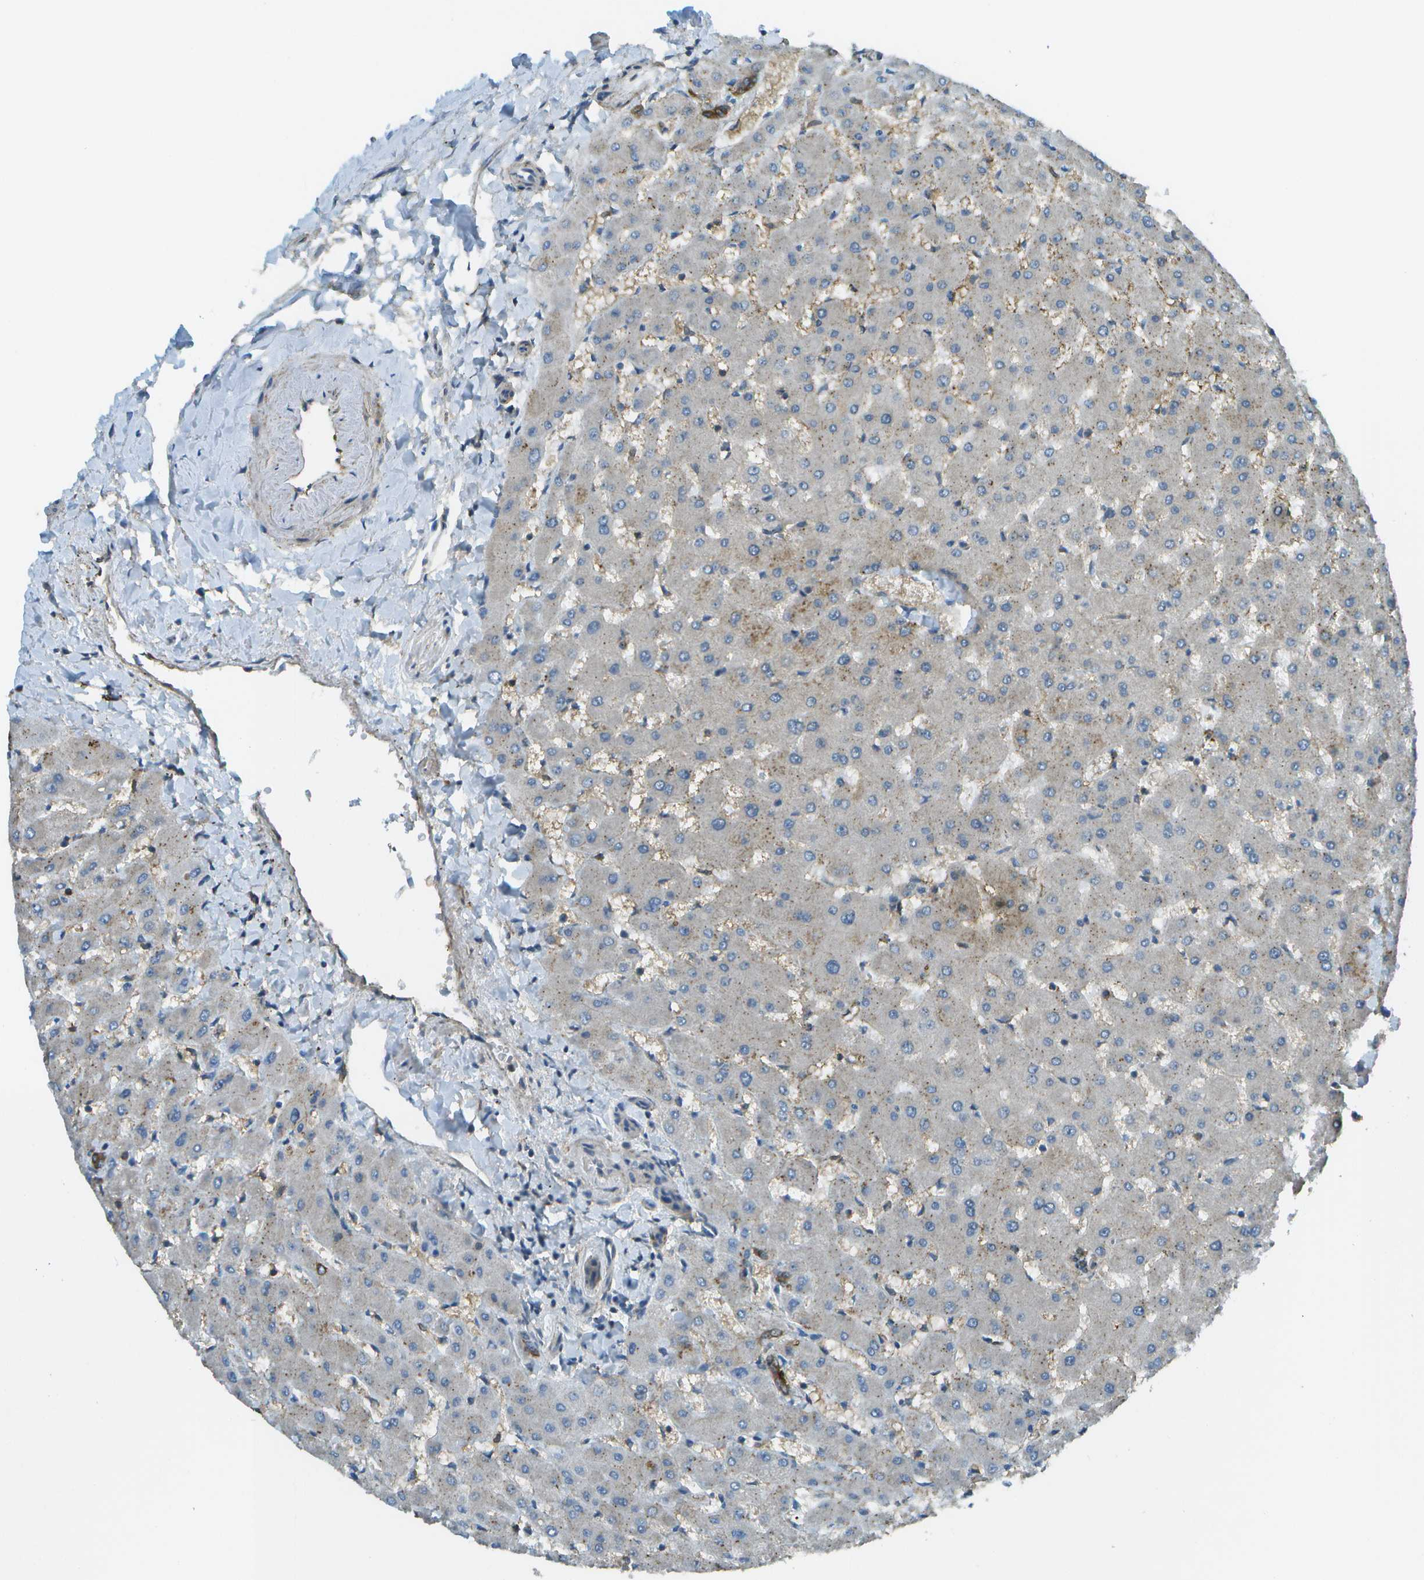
{"staining": {"intensity": "moderate", "quantity": ">75%", "location": "cytoplasmic/membranous"}, "tissue": "liver", "cell_type": "Cholangiocytes", "image_type": "normal", "snomed": [{"axis": "morphology", "description": "Normal tissue, NOS"}, {"axis": "topography", "description": "Liver"}], "caption": "Benign liver was stained to show a protein in brown. There is medium levels of moderate cytoplasmic/membranous positivity in approximately >75% of cholangiocytes. The staining was performed using DAB (3,3'-diaminobenzidine) to visualize the protein expression in brown, while the nuclei were stained in blue with hematoxylin (Magnification: 20x).", "gene": "LRRC66", "patient": {"sex": "female", "age": 63}}